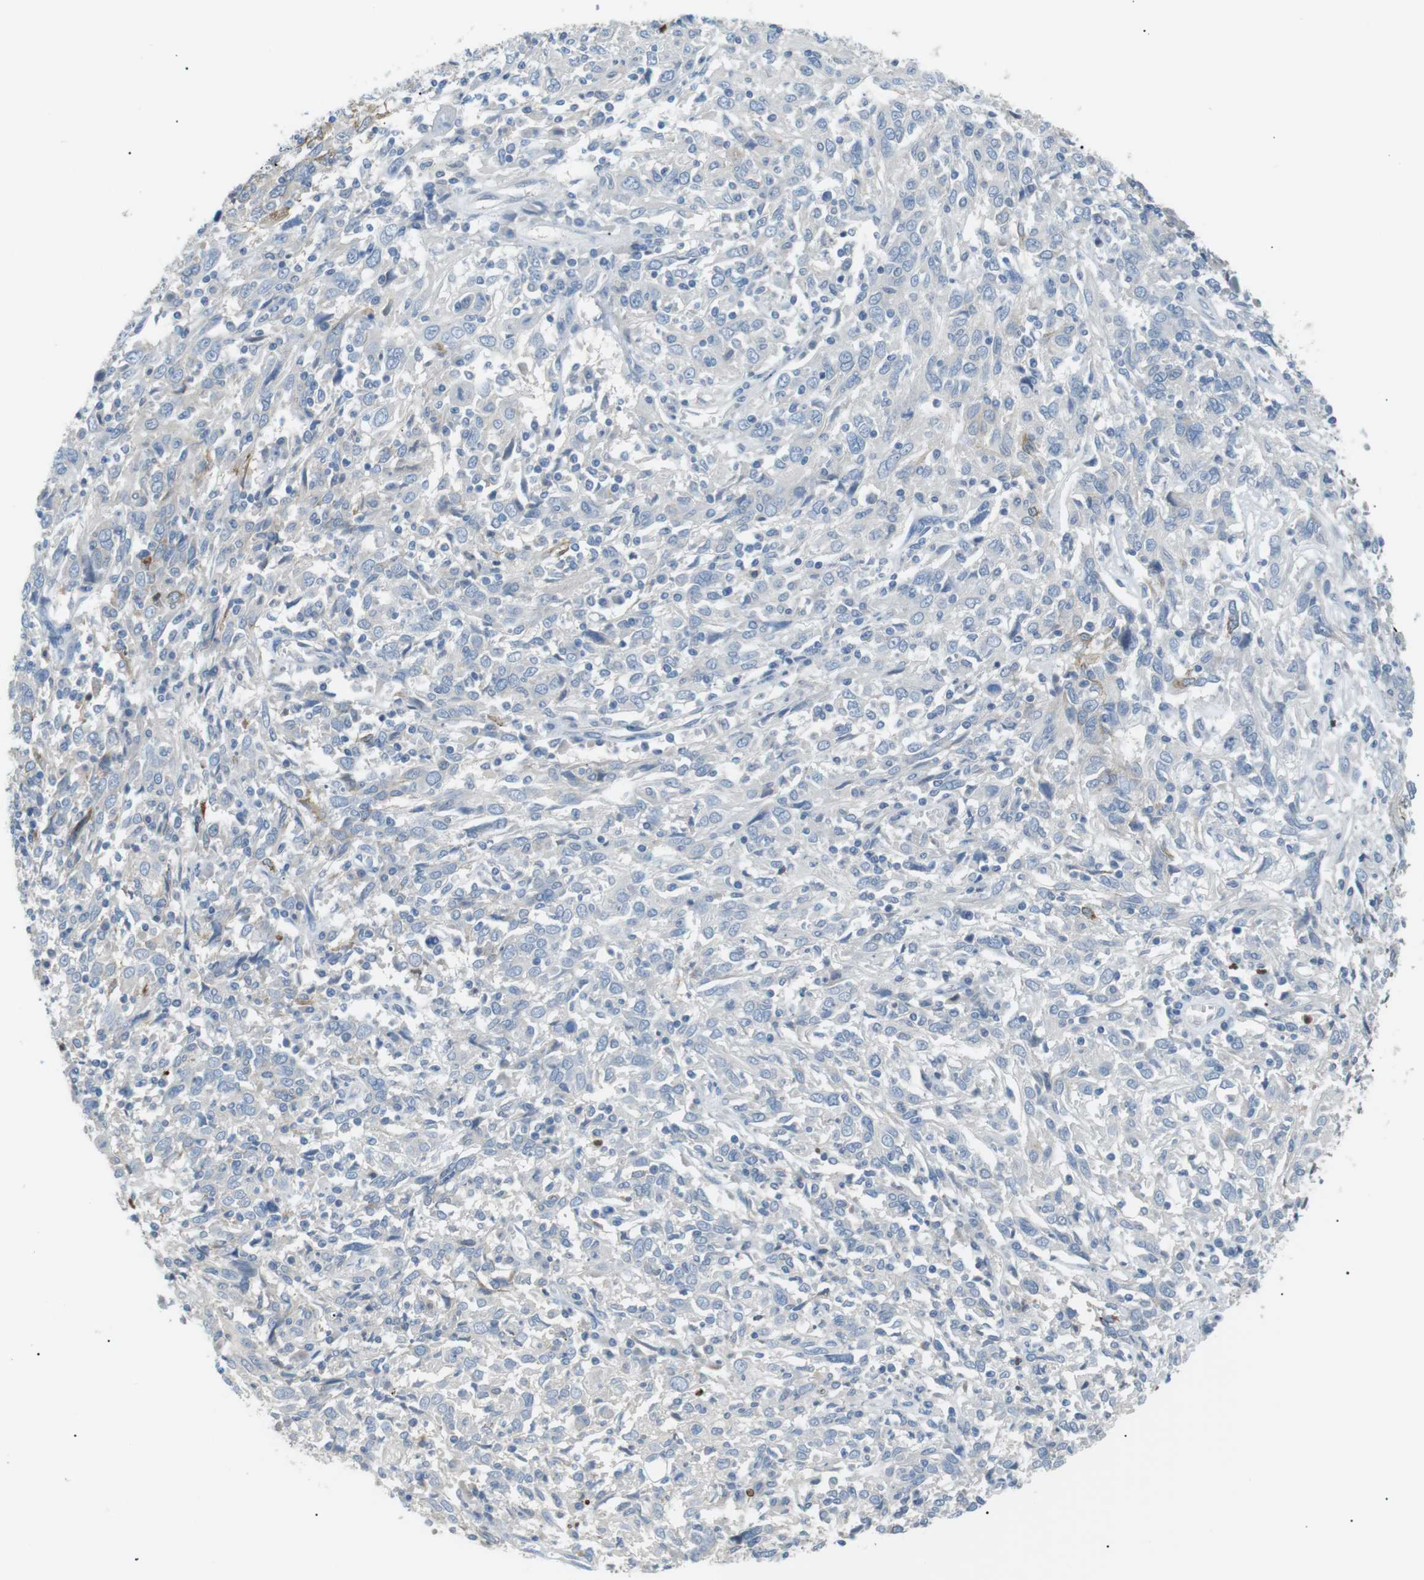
{"staining": {"intensity": "moderate", "quantity": "<25%", "location": "cytoplasmic/membranous"}, "tissue": "cervical cancer", "cell_type": "Tumor cells", "image_type": "cancer", "snomed": [{"axis": "morphology", "description": "Squamous cell carcinoma, NOS"}, {"axis": "topography", "description": "Cervix"}], "caption": "A photomicrograph of squamous cell carcinoma (cervical) stained for a protein displays moderate cytoplasmic/membranous brown staining in tumor cells.", "gene": "CDH26", "patient": {"sex": "female", "age": 46}}